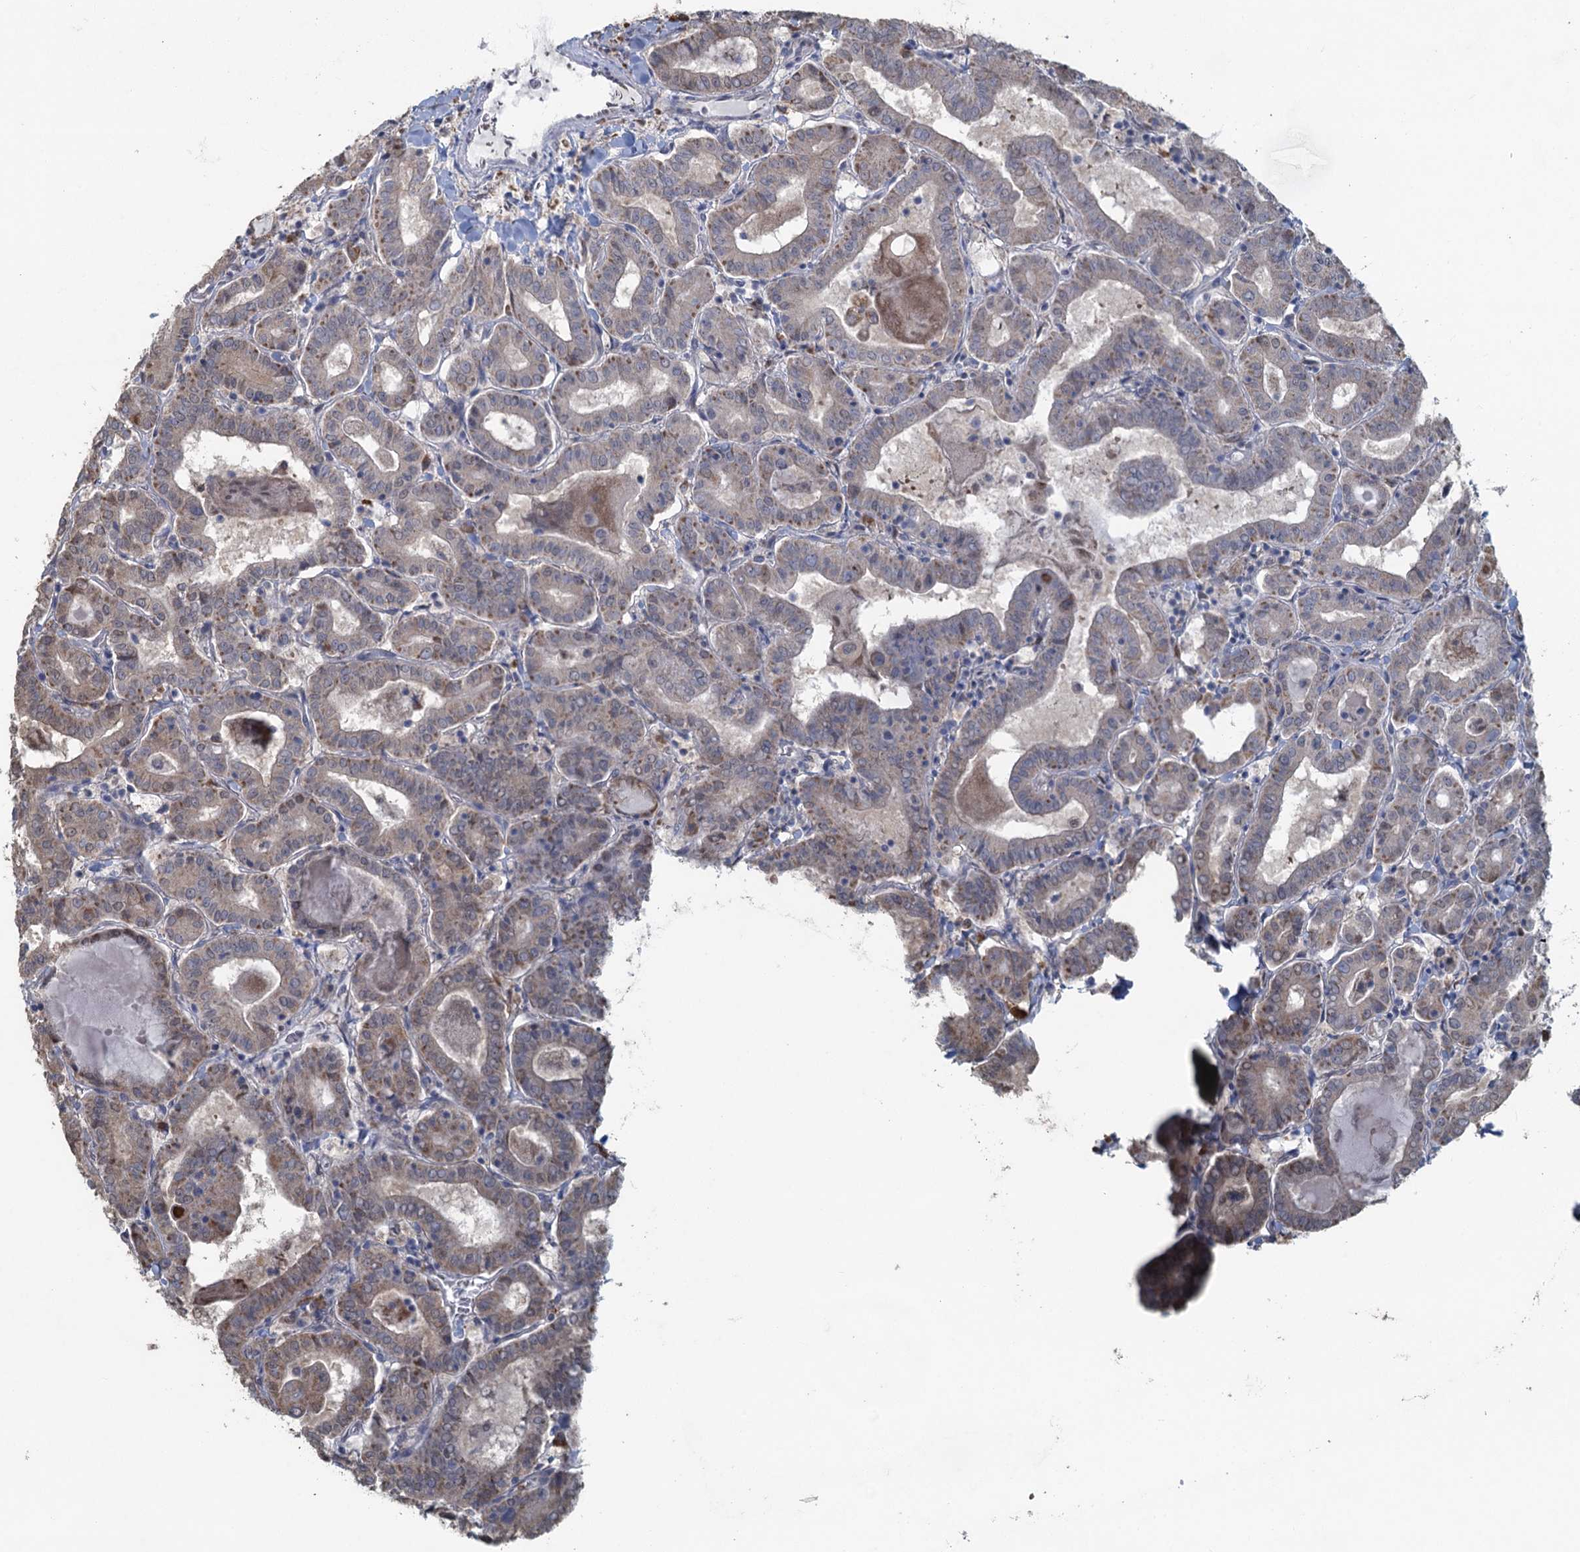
{"staining": {"intensity": "weak", "quantity": "25%-75%", "location": "cytoplasmic/membranous"}, "tissue": "thyroid cancer", "cell_type": "Tumor cells", "image_type": "cancer", "snomed": [{"axis": "morphology", "description": "Papillary adenocarcinoma, NOS"}, {"axis": "topography", "description": "Thyroid gland"}], "caption": "A brown stain labels weak cytoplasmic/membranous staining of a protein in thyroid cancer tumor cells.", "gene": "TEX35", "patient": {"sex": "female", "age": 72}}